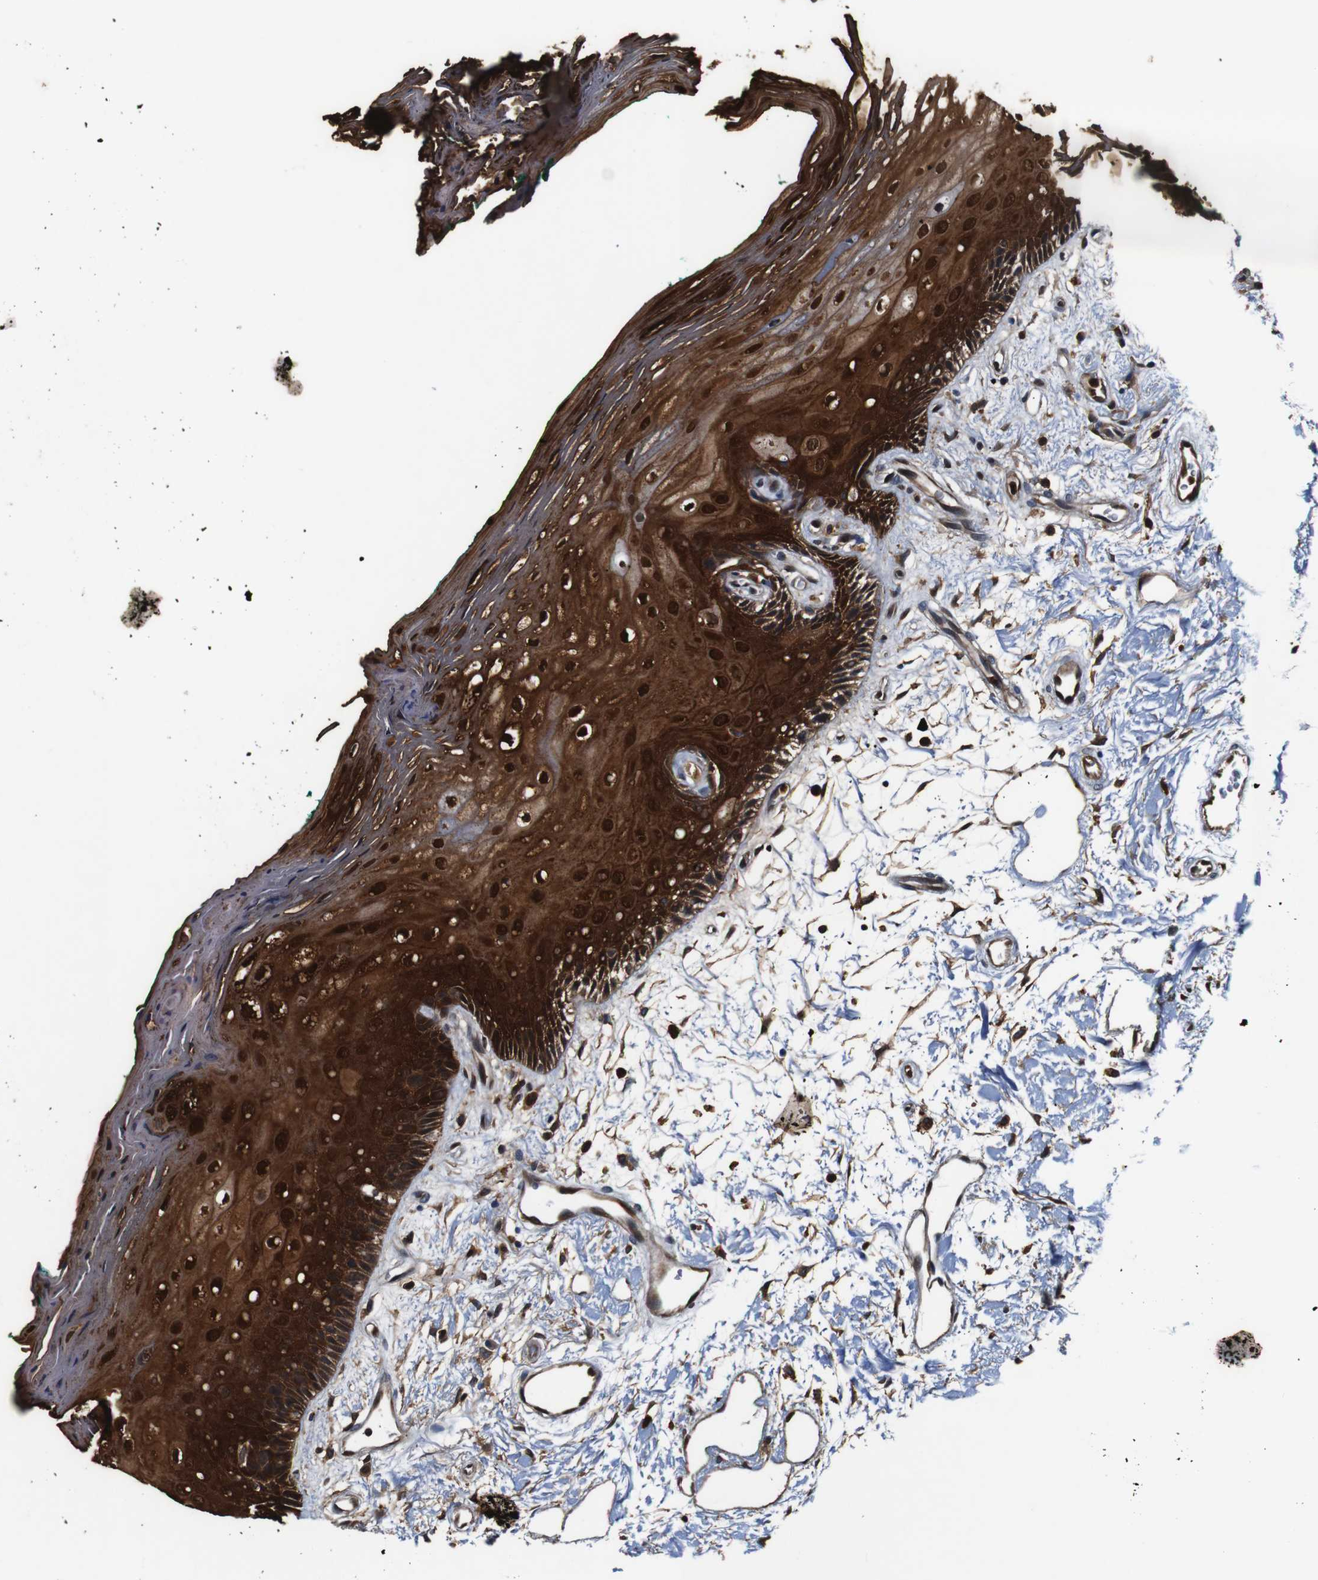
{"staining": {"intensity": "strong", "quantity": ">75%", "location": "cytoplasmic/membranous,nuclear"}, "tissue": "oral mucosa", "cell_type": "Squamous epithelial cells", "image_type": "normal", "snomed": [{"axis": "morphology", "description": "Normal tissue, NOS"}, {"axis": "topography", "description": "Skeletal muscle"}, {"axis": "topography", "description": "Oral tissue"}, {"axis": "topography", "description": "Peripheral nerve tissue"}], "caption": "Brown immunohistochemical staining in benign human oral mucosa exhibits strong cytoplasmic/membranous,nuclear staining in approximately >75% of squamous epithelial cells.", "gene": "ANXA1", "patient": {"sex": "female", "age": 84}}